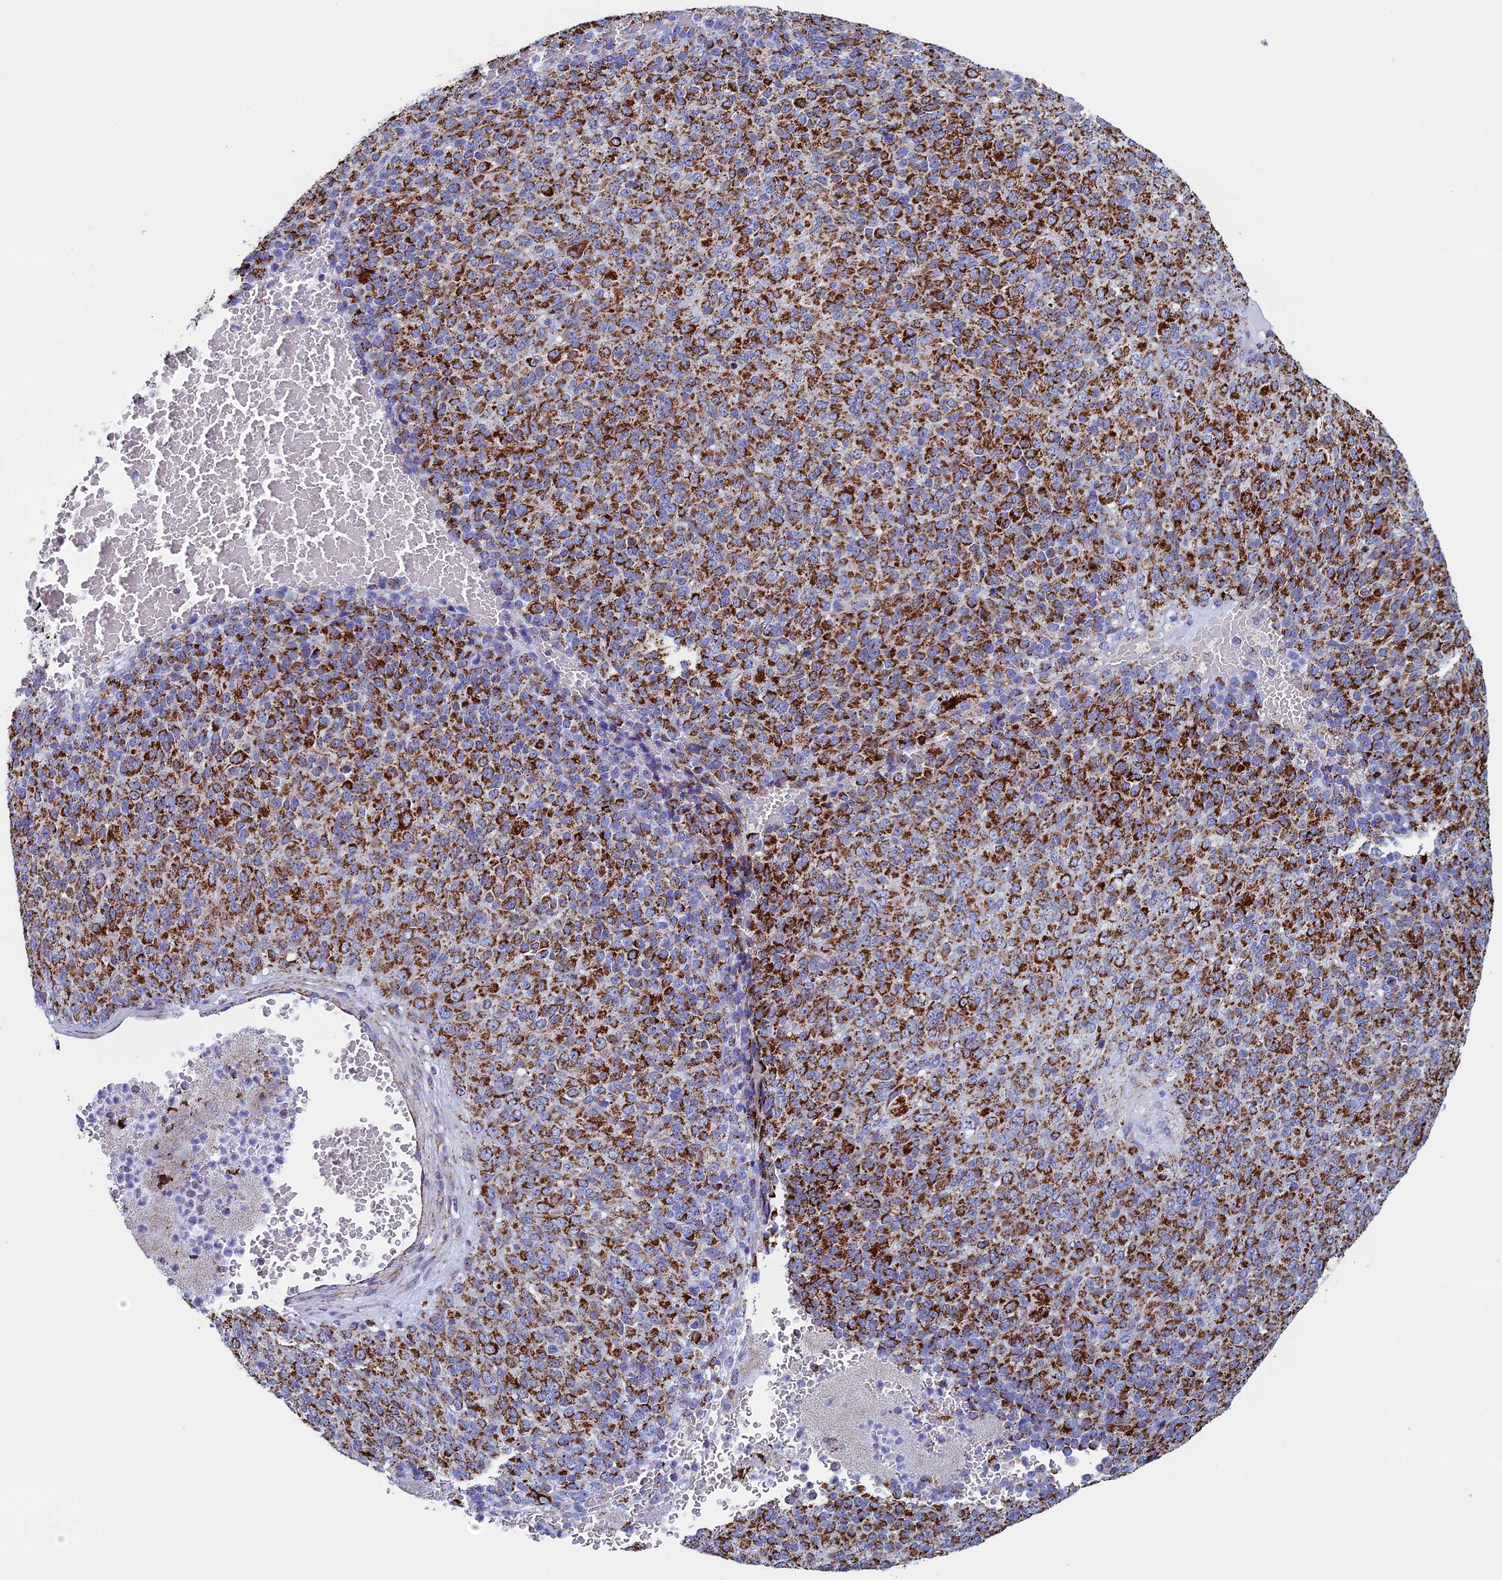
{"staining": {"intensity": "strong", "quantity": ">75%", "location": "cytoplasmic/membranous"}, "tissue": "melanoma", "cell_type": "Tumor cells", "image_type": "cancer", "snomed": [{"axis": "morphology", "description": "Malignant melanoma, Metastatic site"}, {"axis": "topography", "description": "Brain"}], "caption": "The micrograph reveals a brown stain indicating the presence of a protein in the cytoplasmic/membranous of tumor cells in malignant melanoma (metastatic site). Immunohistochemistry (ihc) stains the protein of interest in brown and the nuclei are stained blue.", "gene": "UQCRFS1", "patient": {"sex": "female", "age": 56}}